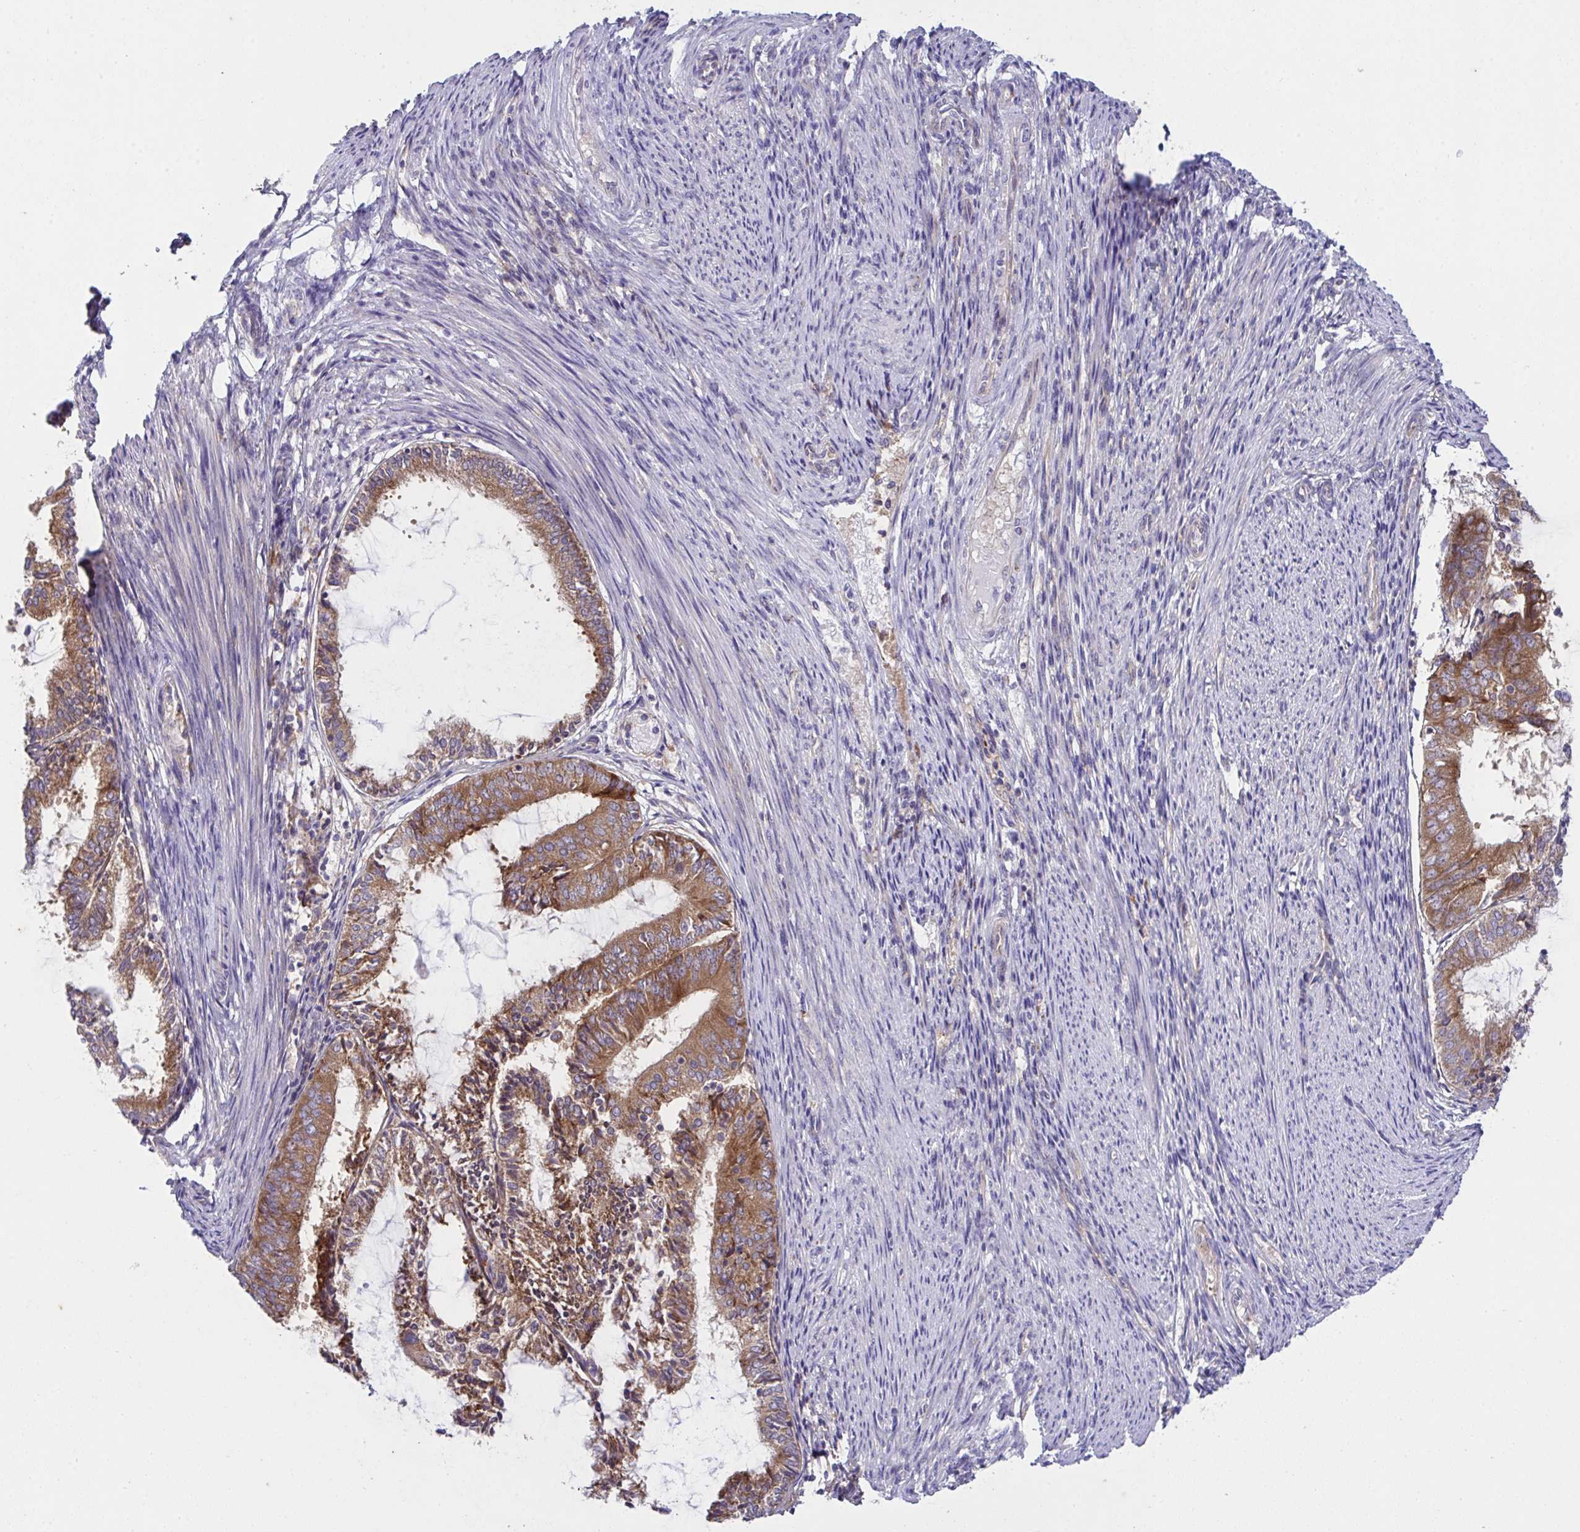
{"staining": {"intensity": "moderate", "quantity": ">75%", "location": "cytoplasmic/membranous"}, "tissue": "endometrial cancer", "cell_type": "Tumor cells", "image_type": "cancer", "snomed": [{"axis": "morphology", "description": "Adenocarcinoma, NOS"}, {"axis": "topography", "description": "Endometrium"}], "caption": "This image displays IHC staining of endometrial cancer (adenocarcinoma), with medium moderate cytoplasmic/membranous staining in about >75% of tumor cells.", "gene": "FAU", "patient": {"sex": "female", "age": 81}}